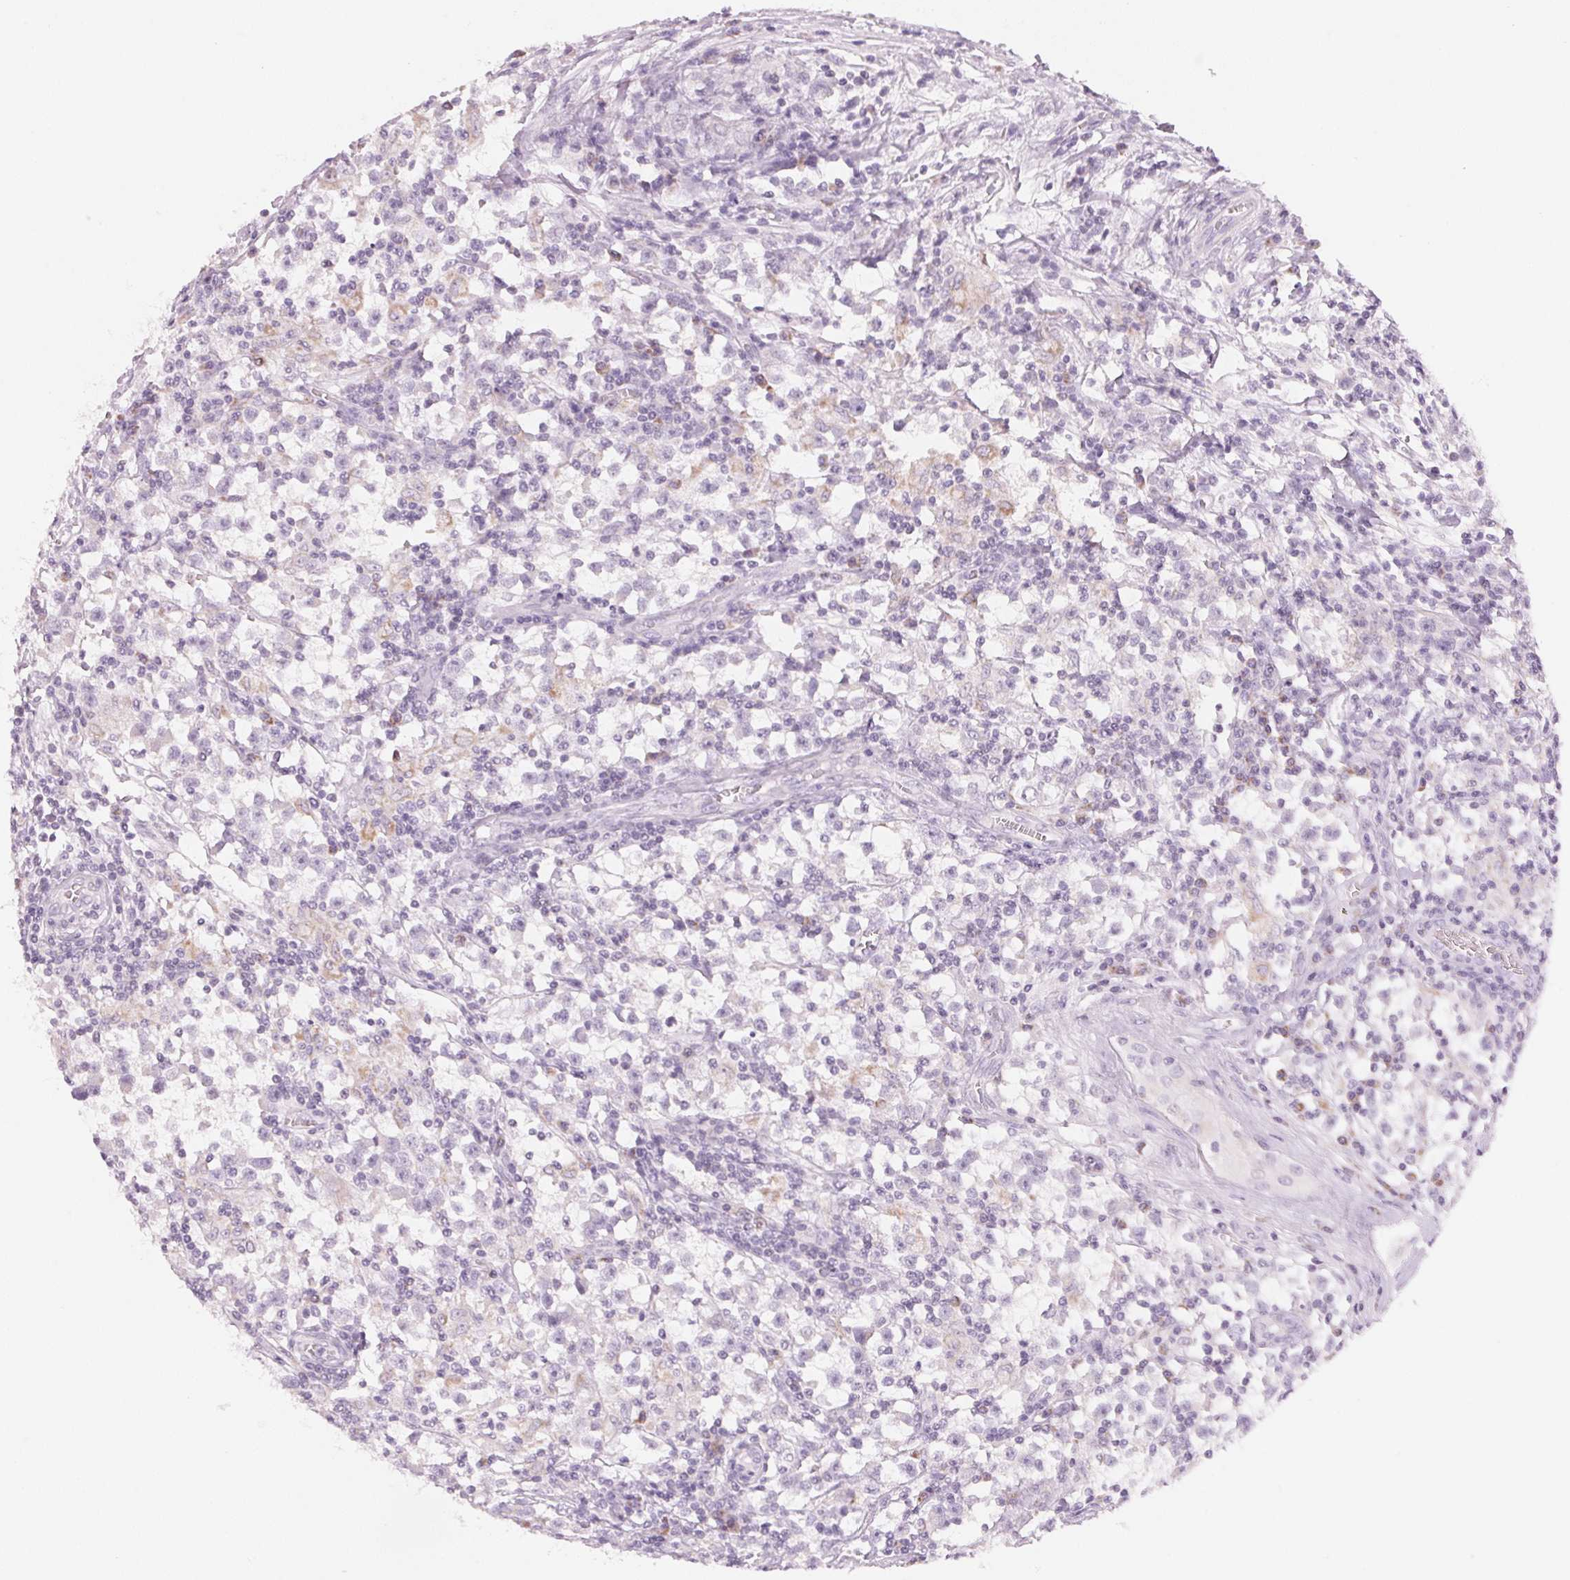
{"staining": {"intensity": "negative", "quantity": "none", "location": "none"}, "tissue": "testis cancer", "cell_type": "Tumor cells", "image_type": "cancer", "snomed": [{"axis": "morphology", "description": "Seminoma, NOS"}, {"axis": "topography", "description": "Testis"}], "caption": "Immunohistochemistry (IHC) of human testis cancer (seminoma) shows no expression in tumor cells. Brightfield microscopy of immunohistochemistry stained with DAB (3,3'-diaminobenzidine) (brown) and hematoxylin (blue), captured at high magnification.", "gene": "HOXB13", "patient": {"sex": "male", "age": 31}}